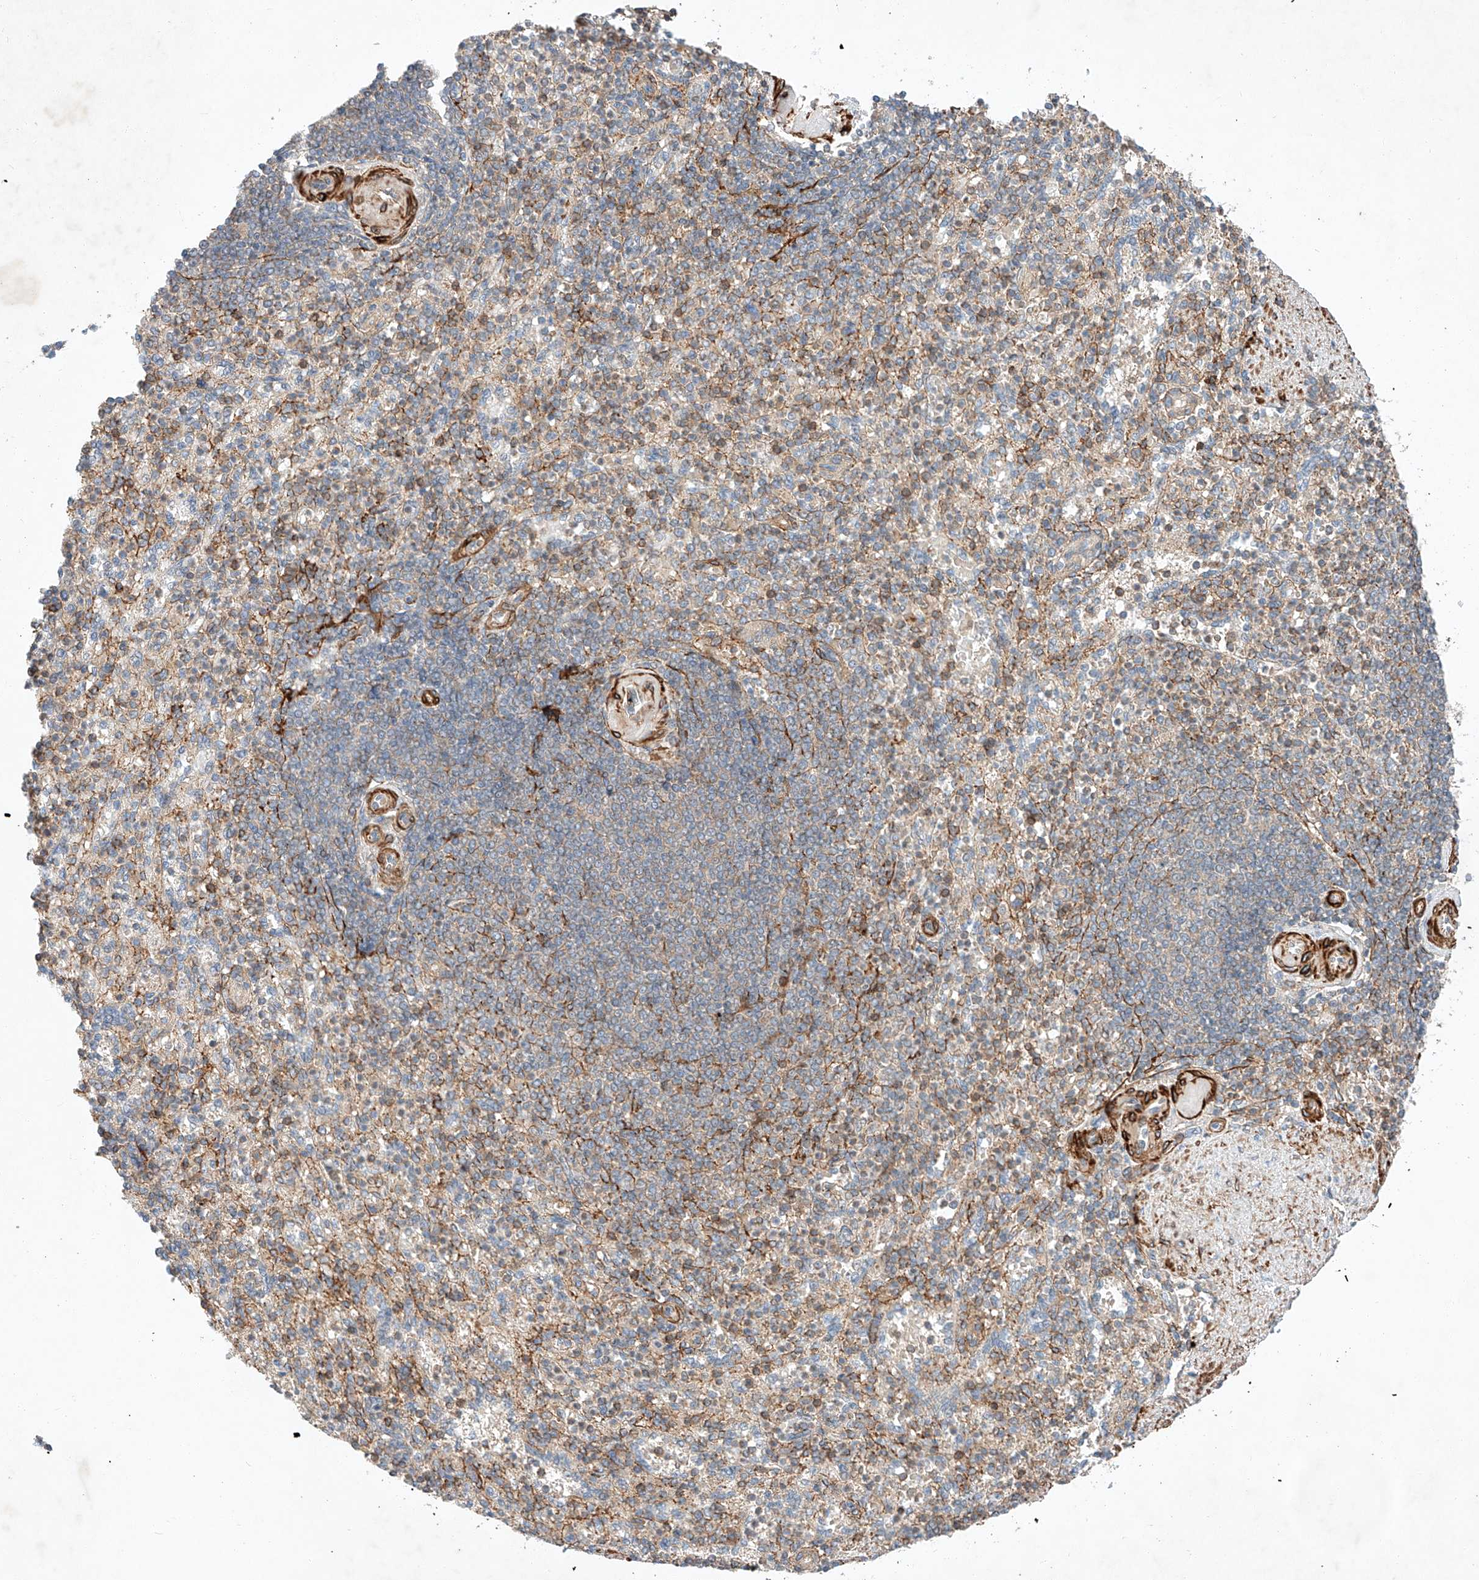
{"staining": {"intensity": "weak", "quantity": "<25%", "location": "cytoplasmic/membranous"}, "tissue": "spleen", "cell_type": "Cells in red pulp", "image_type": "normal", "snomed": [{"axis": "morphology", "description": "Normal tissue, NOS"}, {"axis": "topography", "description": "Spleen"}], "caption": "This is an immunohistochemistry image of unremarkable human spleen. There is no expression in cells in red pulp.", "gene": "ARHGAP33", "patient": {"sex": "female", "age": 74}}